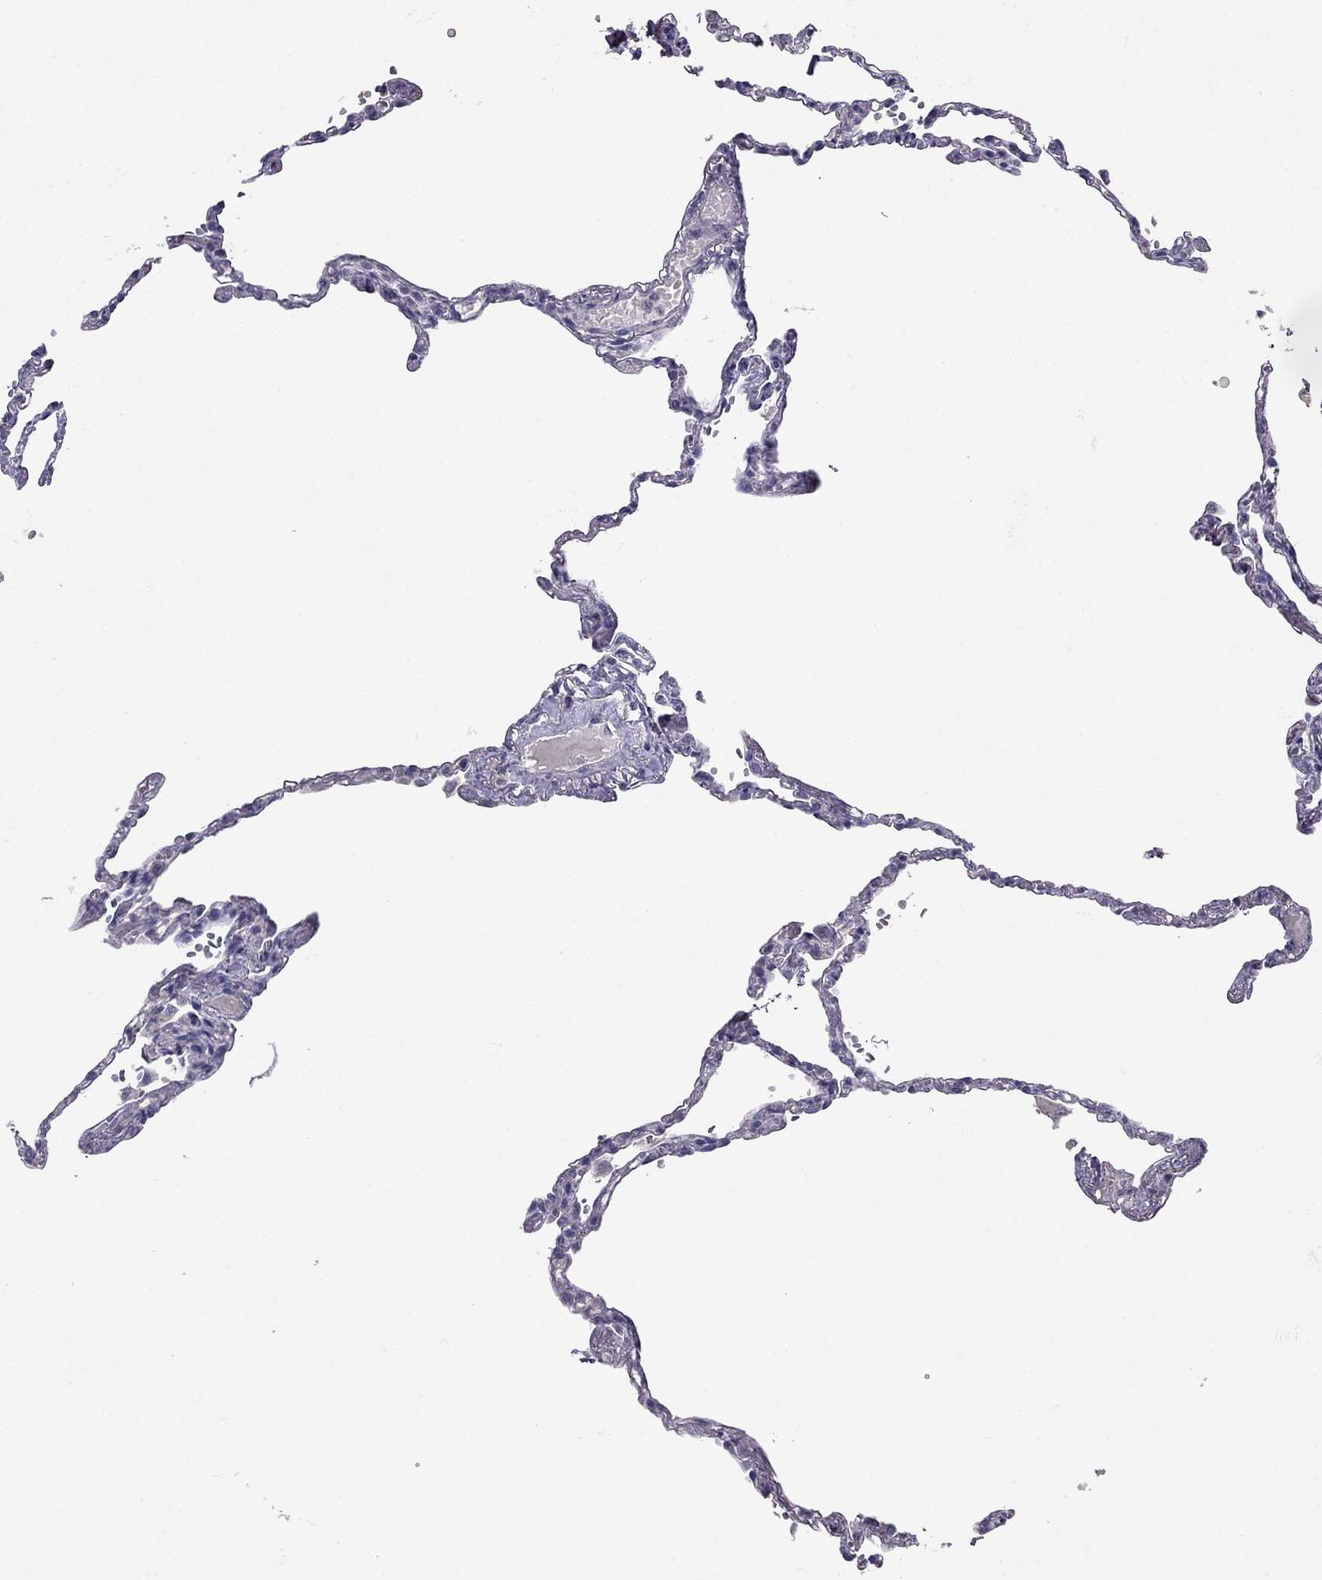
{"staining": {"intensity": "negative", "quantity": "none", "location": "none"}, "tissue": "lung", "cell_type": "Alveolar cells", "image_type": "normal", "snomed": [{"axis": "morphology", "description": "Normal tissue, NOS"}, {"axis": "topography", "description": "Lung"}], "caption": "Protein analysis of benign lung shows no significant staining in alveolar cells.", "gene": "FST", "patient": {"sex": "male", "age": 78}}